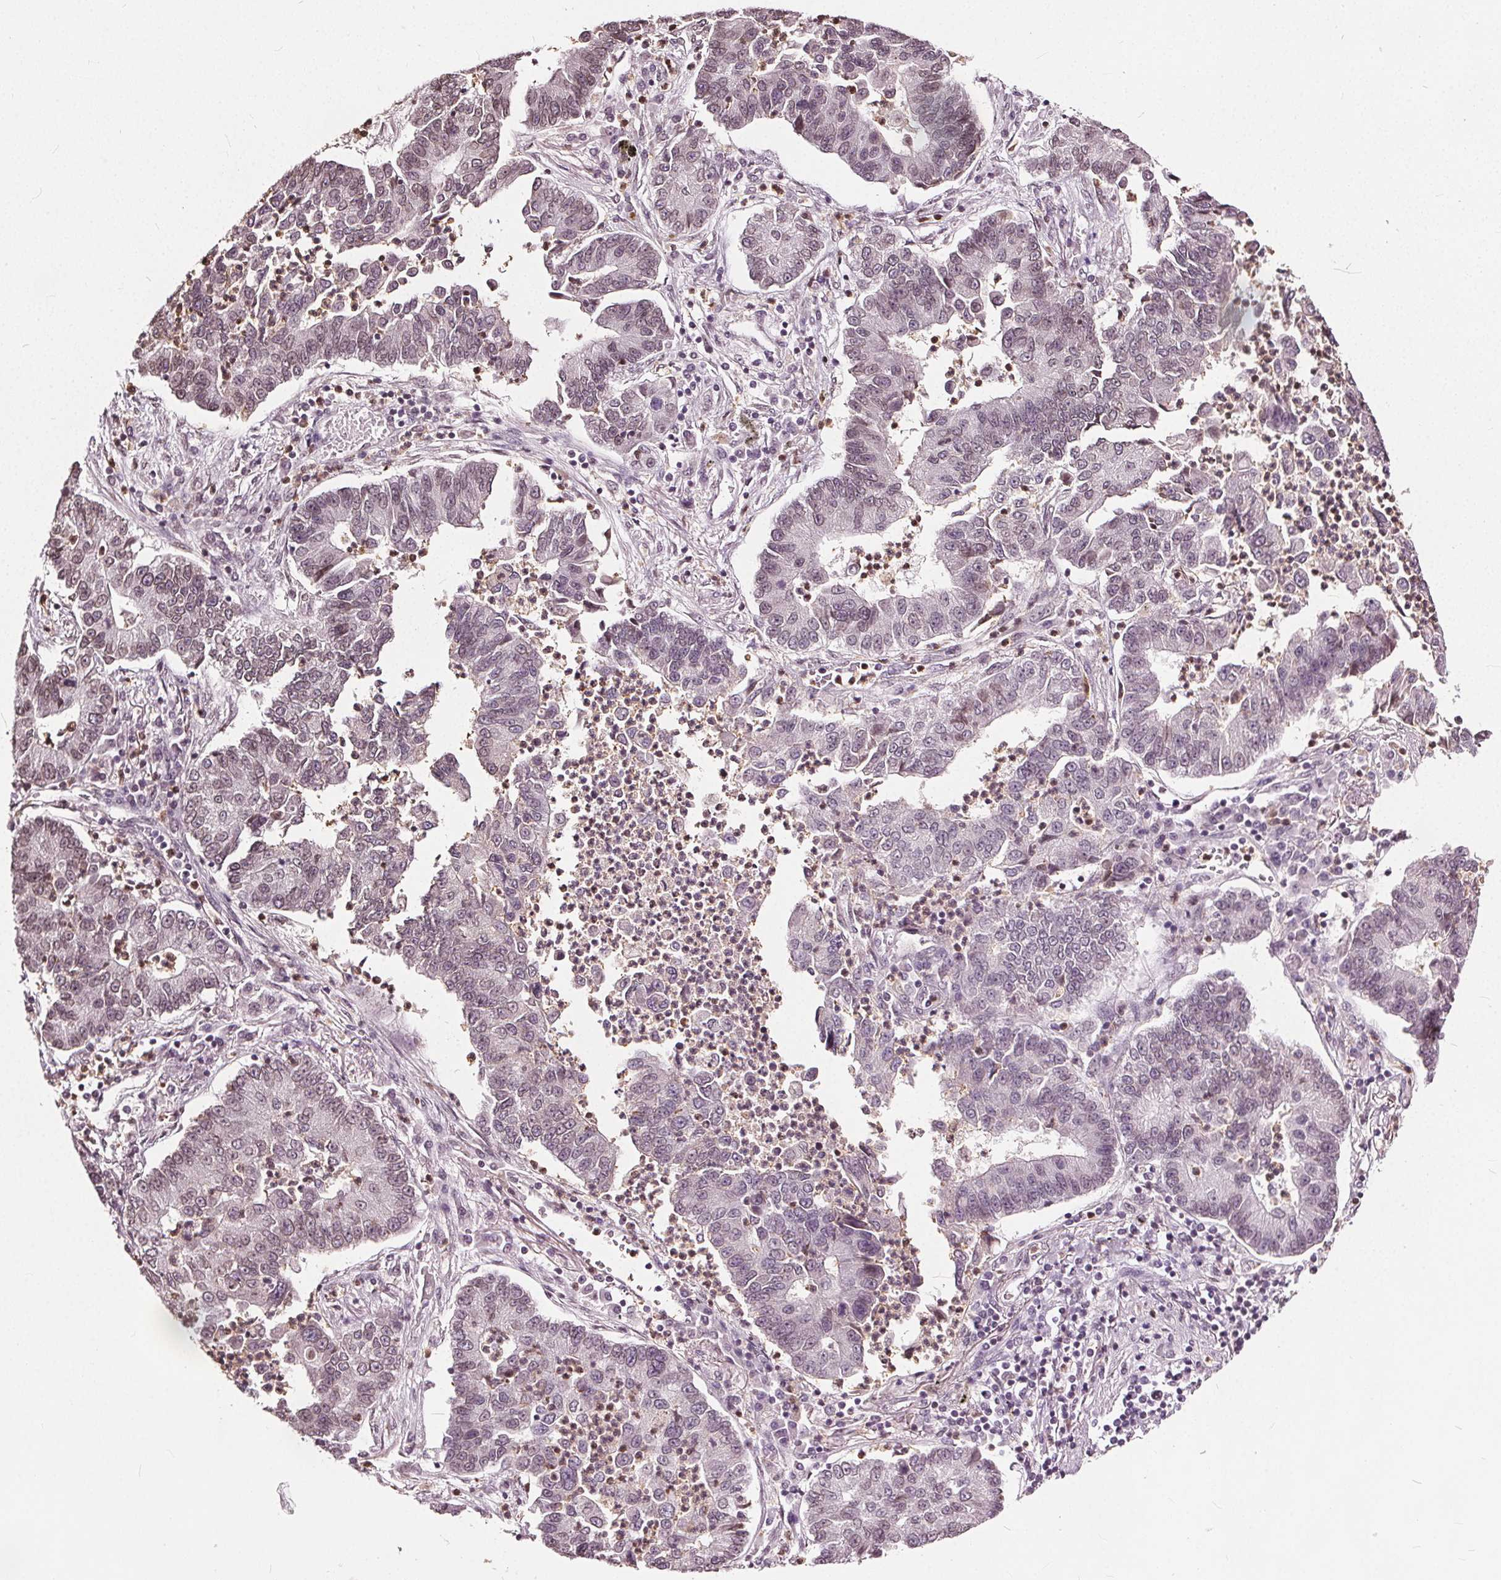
{"staining": {"intensity": "weak", "quantity": "<25%", "location": "cytoplasmic/membranous,nuclear"}, "tissue": "lung cancer", "cell_type": "Tumor cells", "image_type": "cancer", "snomed": [{"axis": "morphology", "description": "Adenocarcinoma, NOS"}, {"axis": "topography", "description": "Lung"}], "caption": "IHC of lung cancer (adenocarcinoma) shows no staining in tumor cells.", "gene": "TTC39C", "patient": {"sex": "female", "age": 57}}